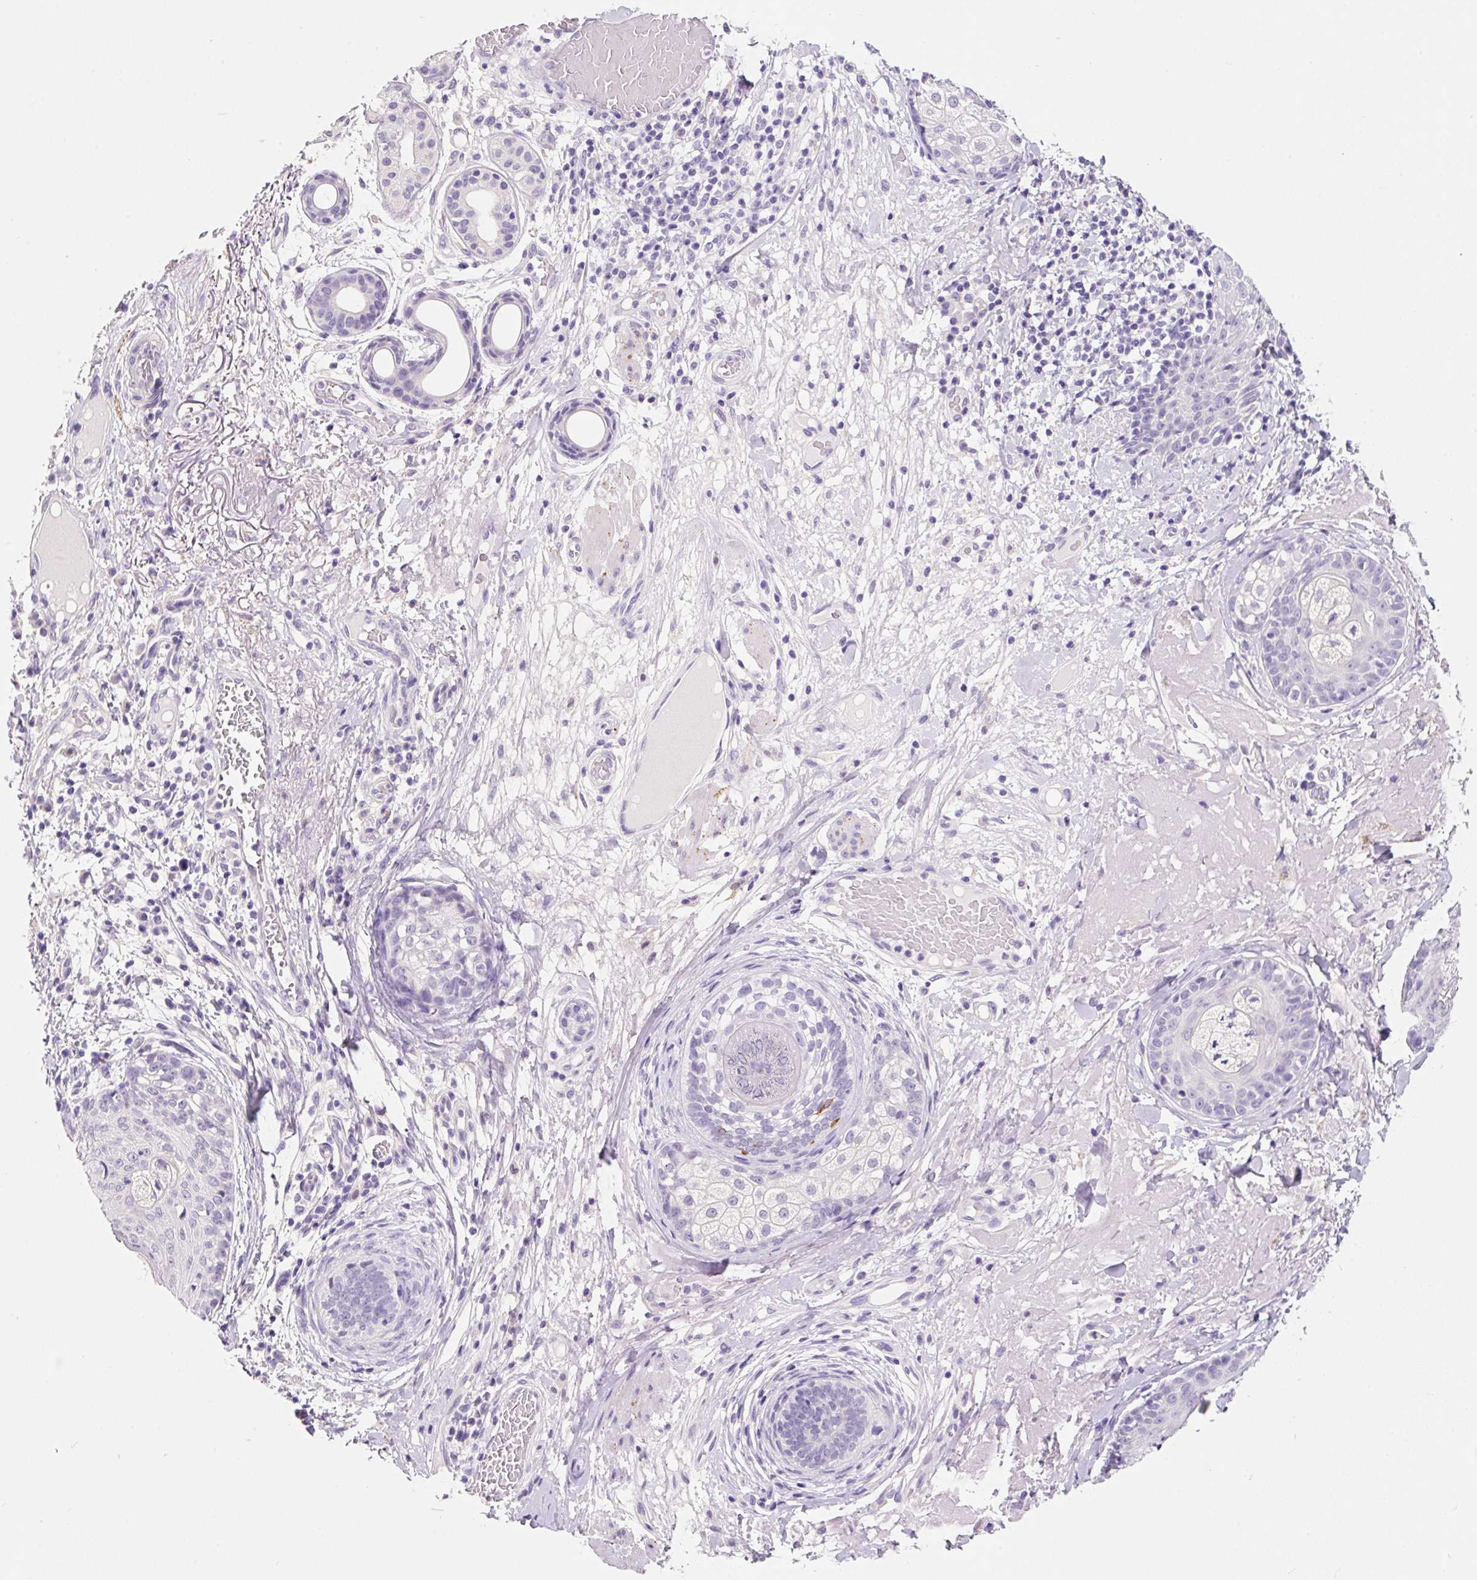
{"staining": {"intensity": "negative", "quantity": "none", "location": "none"}, "tissue": "skin cancer", "cell_type": "Tumor cells", "image_type": "cancer", "snomed": [{"axis": "morphology", "description": "Squamous cell carcinoma, NOS"}, {"axis": "topography", "description": "Skin"}], "caption": "This is an immunohistochemistry histopathology image of human squamous cell carcinoma (skin). There is no positivity in tumor cells.", "gene": "SYP", "patient": {"sex": "female", "age": 88}}